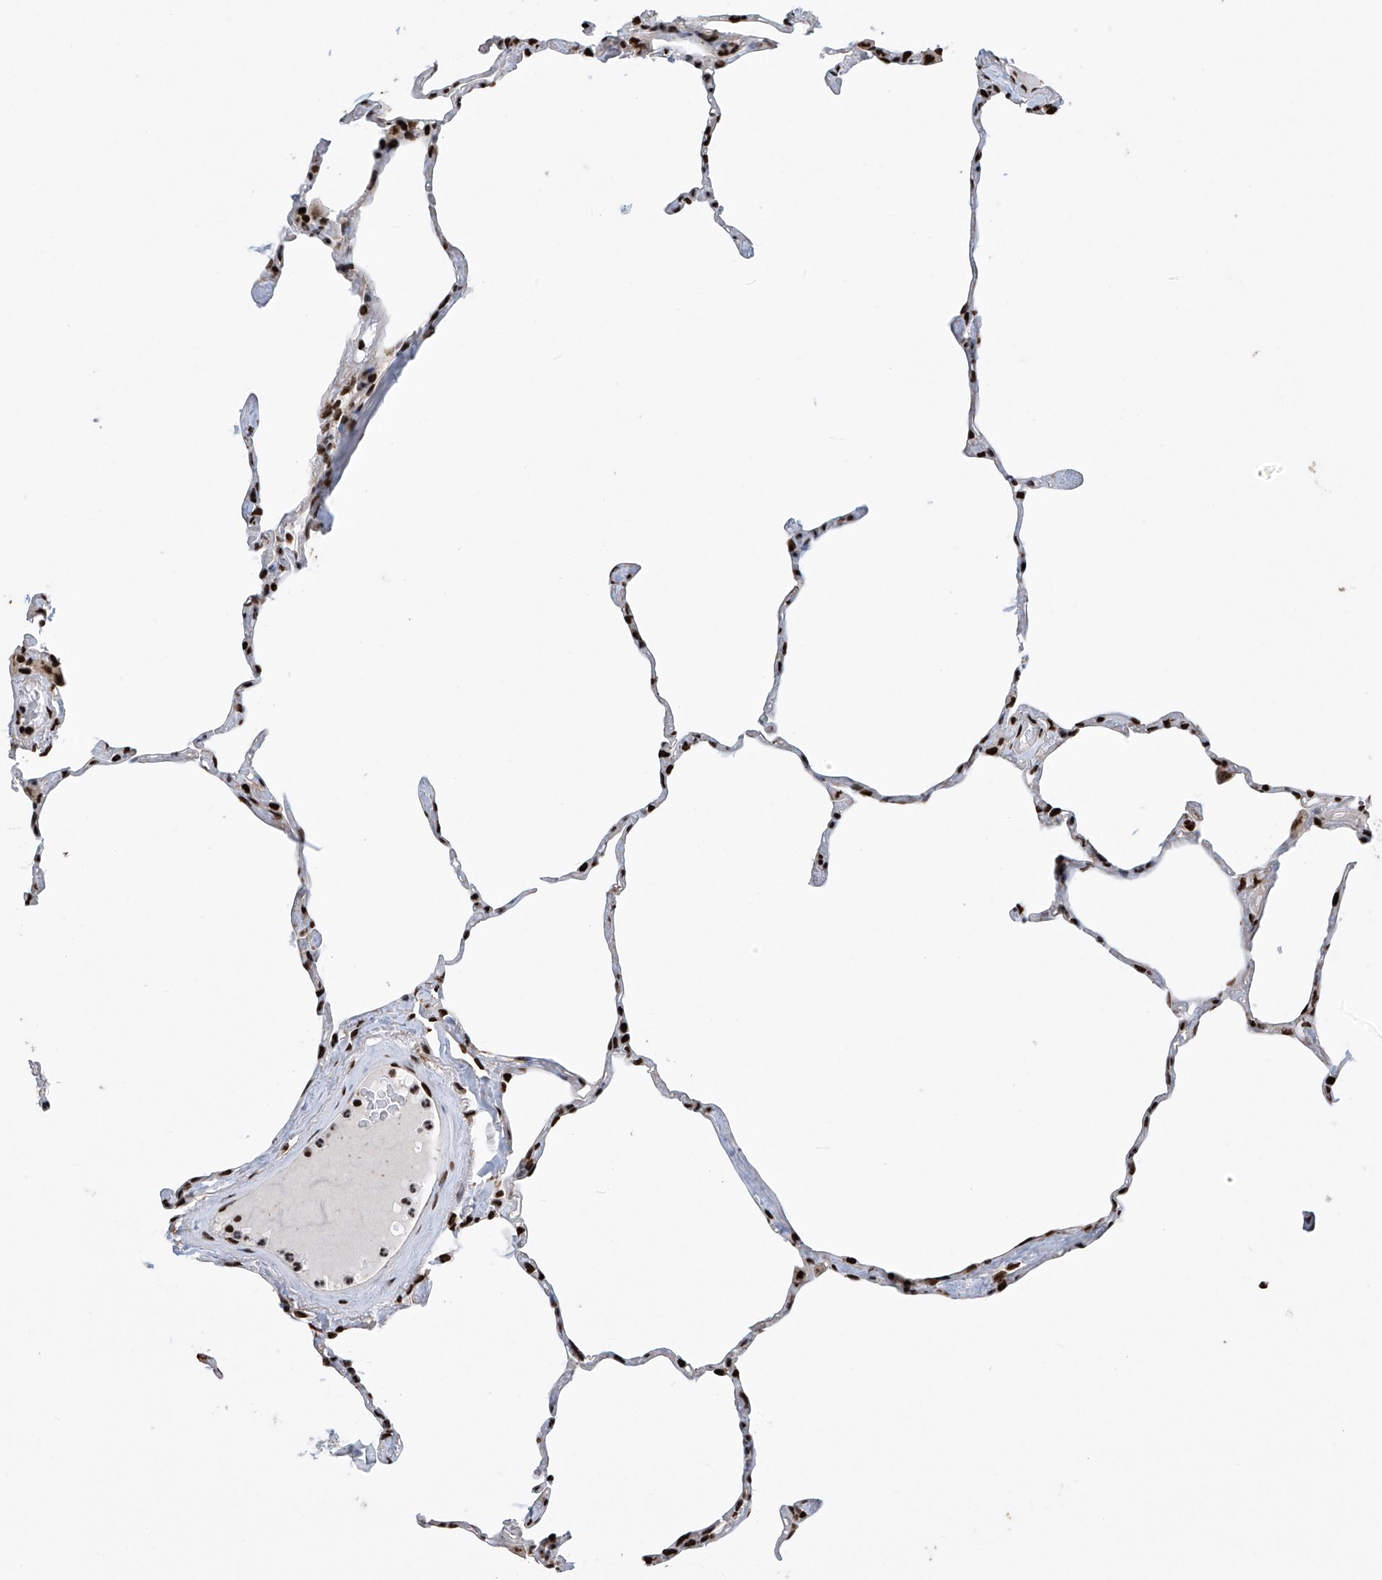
{"staining": {"intensity": "moderate", "quantity": ">75%", "location": "nuclear"}, "tissue": "lung", "cell_type": "Alveolar cells", "image_type": "normal", "snomed": [{"axis": "morphology", "description": "Normal tissue, NOS"}, {"axis": "topography", "description": "Lung"}], "caption": "Protein staining of unremarkable lung shows moderate nuclear staining in approximately >75% of alveolar cells. The protein is stained brown, and the nuclei are stained in blue (DAB (3,3'-diaminobenzidine) IHC with brightfield microscopy, high magnification).", "gene": "APLF", "patient": {"sex": "male", "age": 65}}